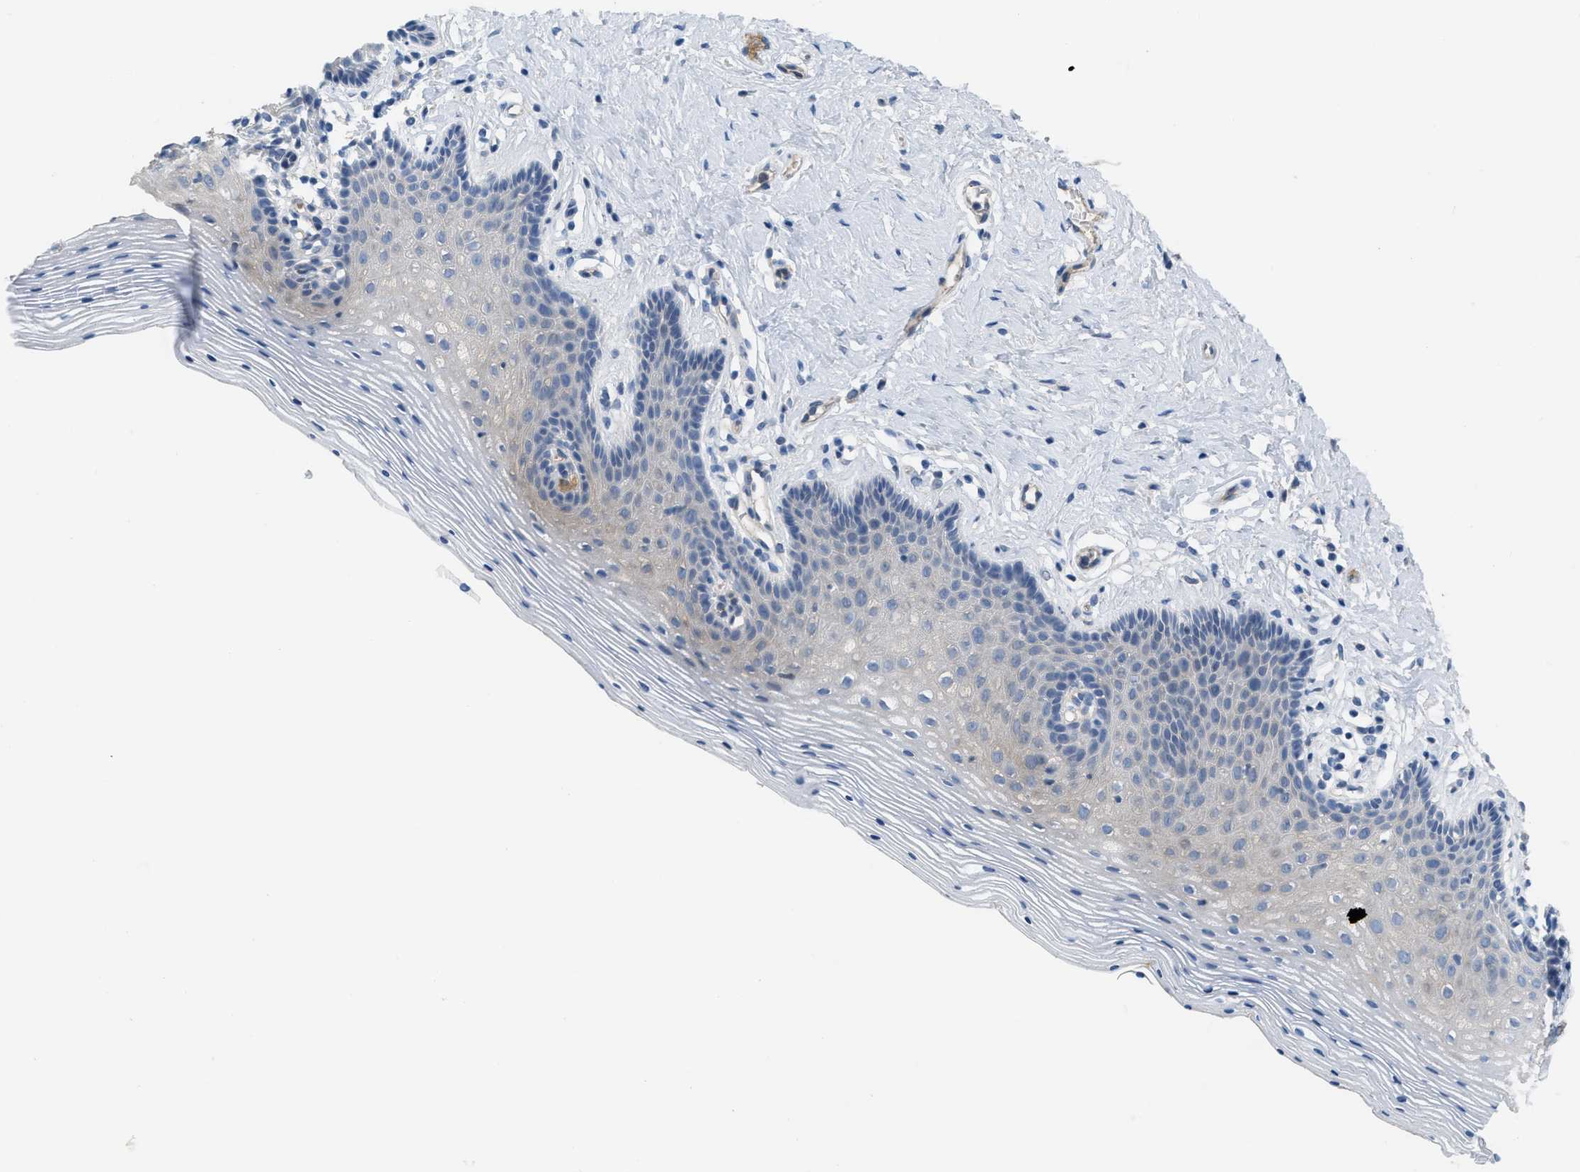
{"staining": {"intensity": "weak", "quantity": "<25%", "location": "cytoplasmic/membranous"}, "tissue": "vagina", "cell_type": "Squamous epithelial cells", "image_type": "normal", "snomed": [{"axis": "morphology", "description": "Normal tissue, NOS"}, {"axis": "topography", "description": "Vagina"}], "caption": "An immunohistochemistry (IHC) micrograph of normal vagina is shown. There is no staining in squamous epithelial cells of vagina.", "gene": "CRB3", "patient": {"sex": "female", "age": 32}}